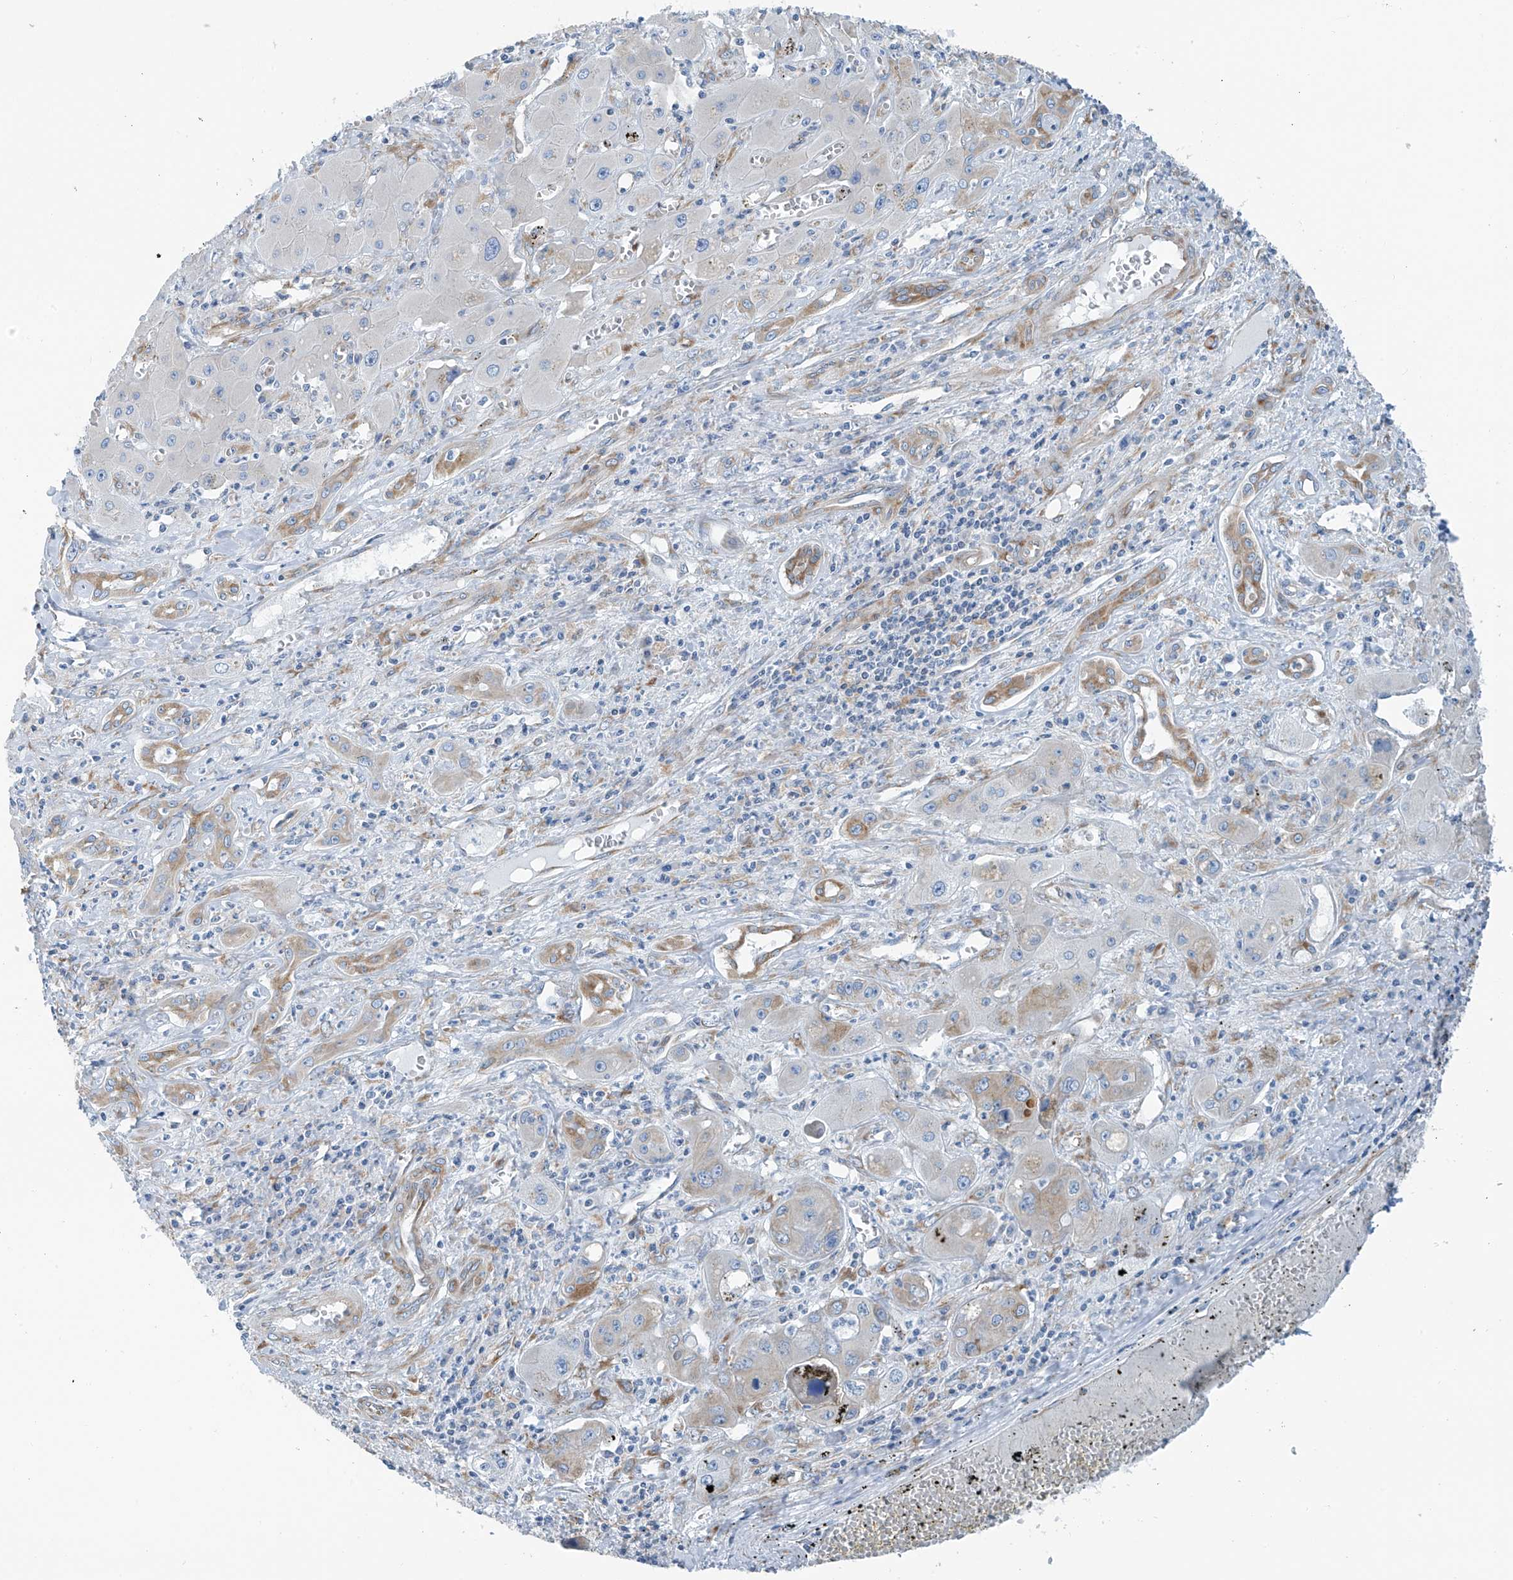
{"staining": {"intensity": "weak", "quantity": "<25%", "location": "cytoplasmic/membranous"}, "tissue": "liver cancer", "cell_type": "Tumor cells", "image_type": "cancer", "snomed": [{"axis": "morphology", "description": "Cholangiocarcinoma"}, {"axis": "topography", "description": "Liver"}], "caption": "Tumor cells show no significant protein positivity in liver cancer (cholangiocarcinoma).", "gene": "RCN2", "patient": {"sex": "male", "age": 67}}